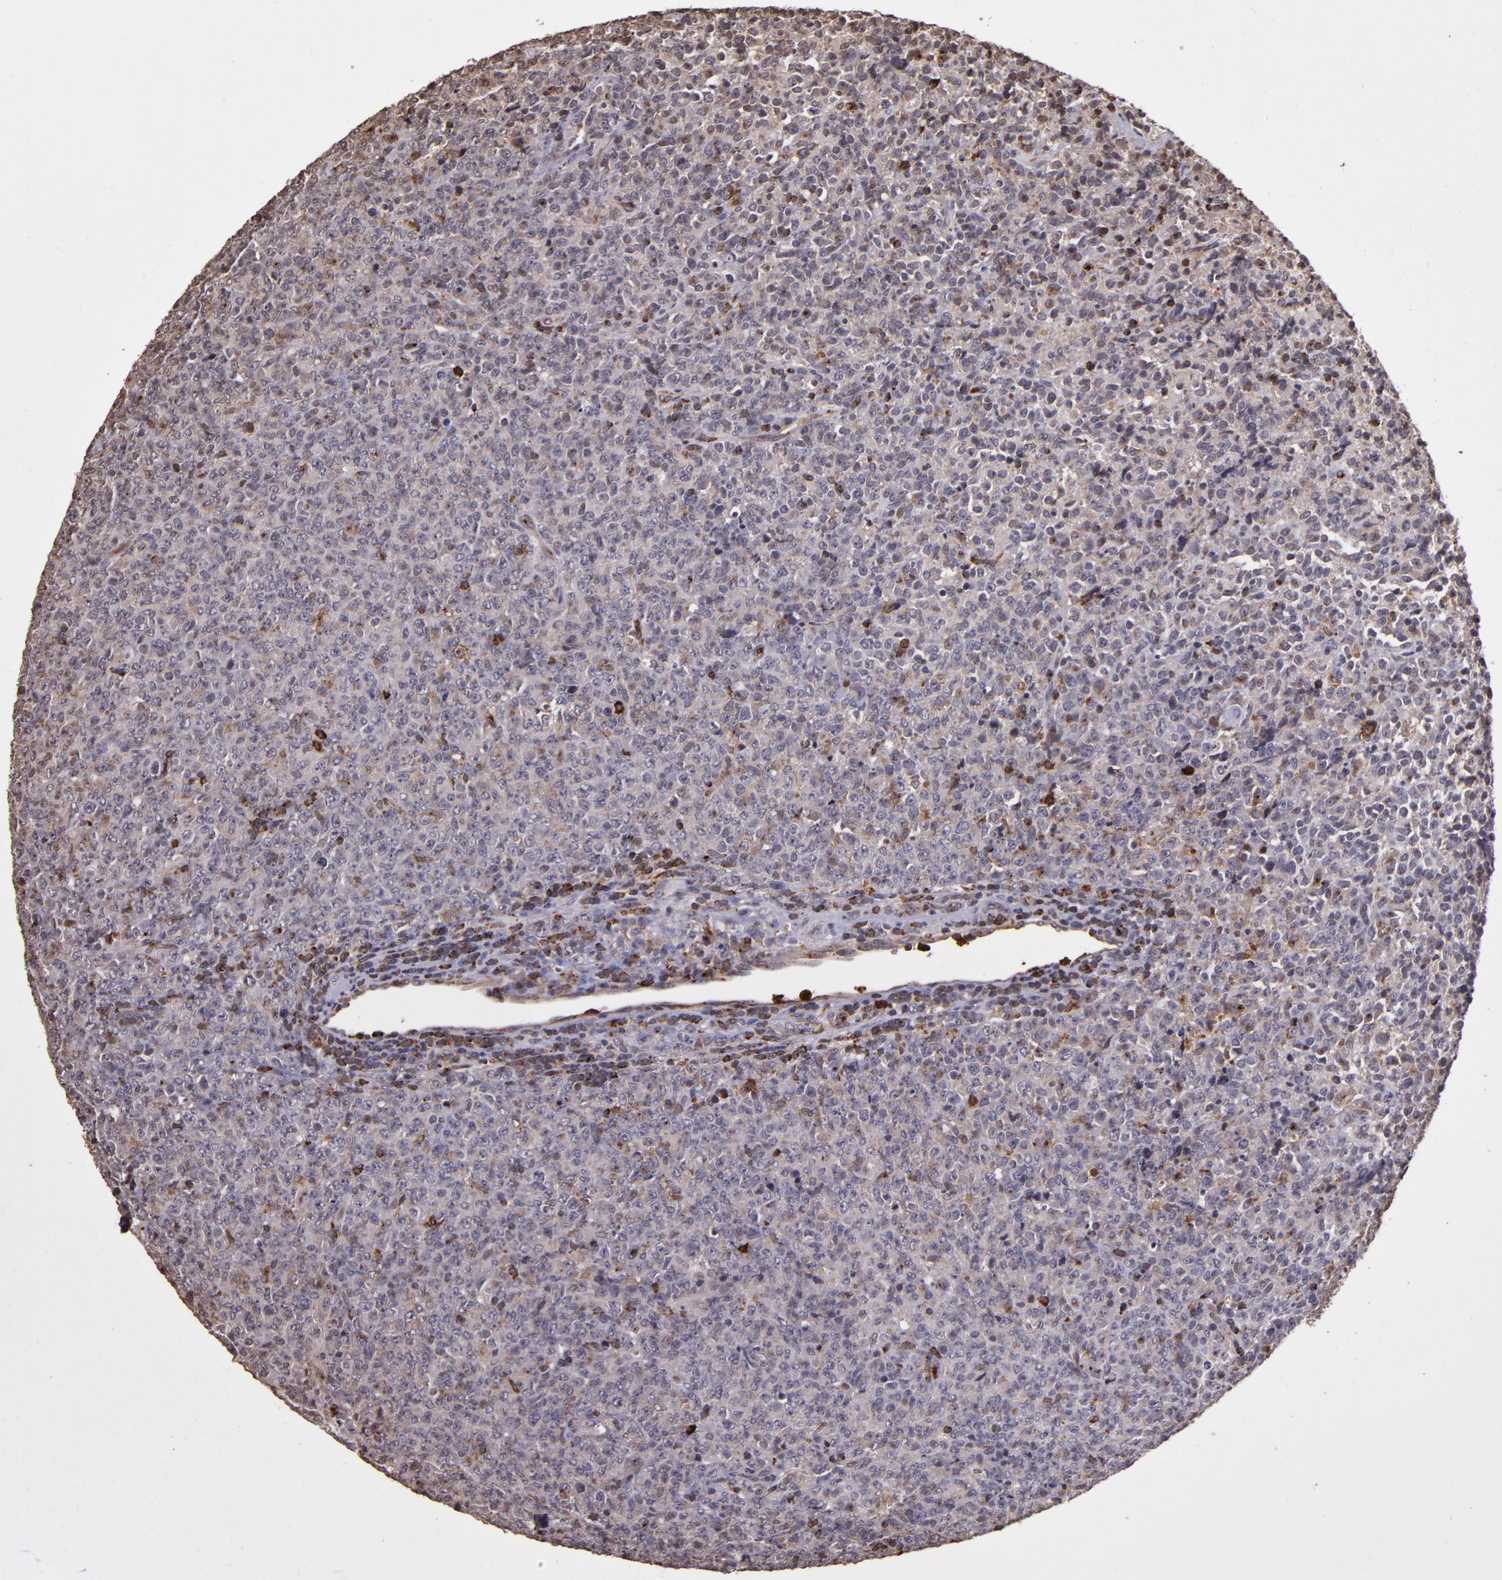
{"staining": {"intensity": "moderate", "quantity": "25%-75%", "location": "cytoplasmic/membranous"}, "tissue": "lymphoma", "cell_type": "Tumor cells", "image_type": "cancer", "snomed": [{"axis": "morphology", "description": "Malignant lymphoma, non-Hodgkin's type, High grade"}, {"axis": "topography", "description": "Tonsil"}], "caption": "Lymphoma tissue exhibits moderate cytoplasmic/membranous positivity in about 25%-75% of tumor cells The staining is performed using DAB (3,3'-diaminobenzidine) brown chromogen to label protein expression. The nuclei are counter-stained blue using hematoxylin.", "gene": "SLC2A3", "patient": {"sex": "female", "age": 36}}